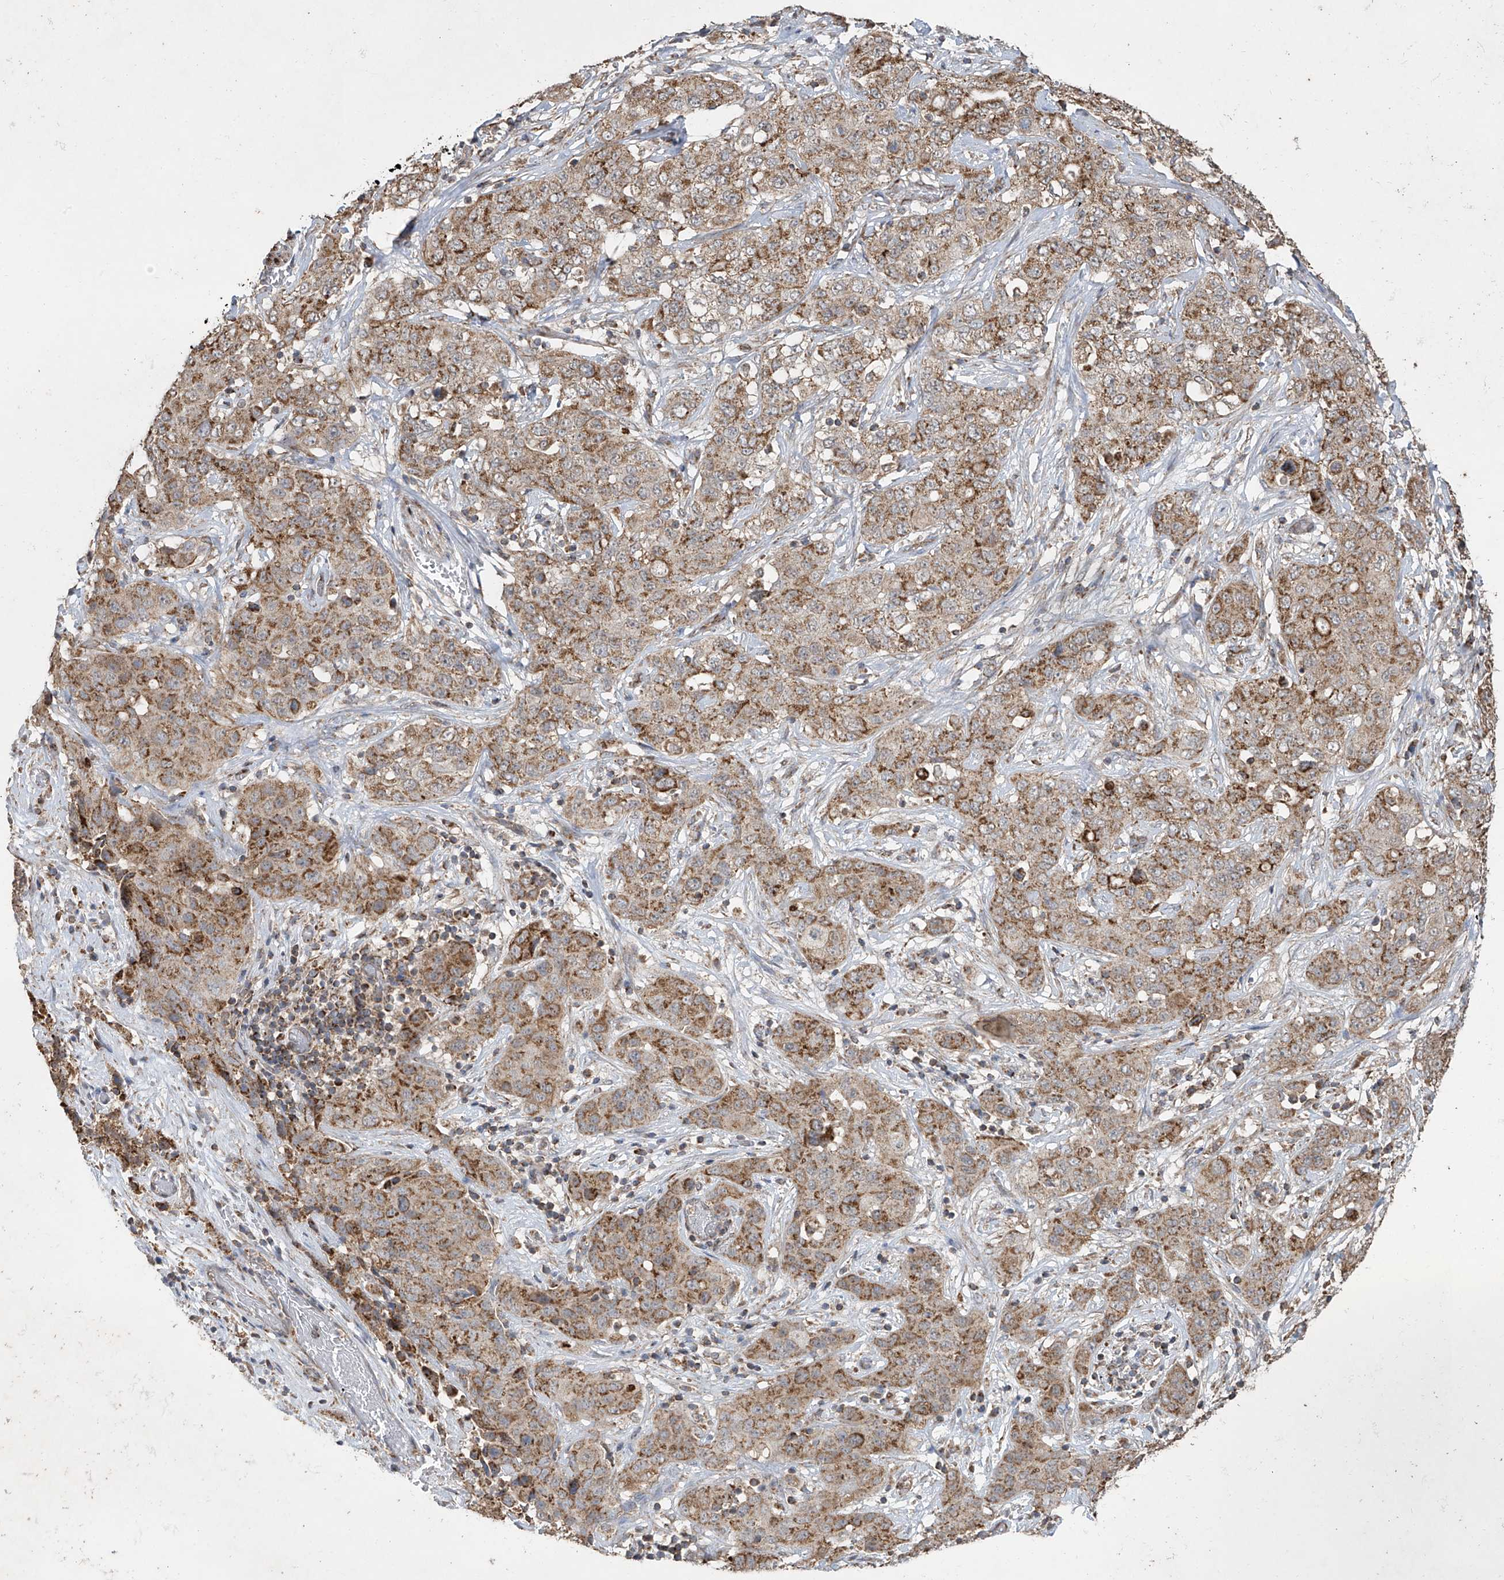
{"staining": {"intensity": "moderate", "quantity": ">75%", "location": "cytoplasmic/membranous"}, "tissue": "stomach cancer", "cell_type": "Tumor cells", "image_type": "cancer", "snomed": [{"axis": "morphology", "description": "Normal tissue, NOS"}, {"axis": "morphology", "description": "Adenocarcinoma, NOS"}, {"axis": "topography", "description": "Lymph node"}, {"axis": "topography", "description": "Stomach"}], "caption": "Immunohistochemistry histopathology image of human stomach cancer stained for a protein (brown), which shows medium levels of moderate cytoplasmic/membranous staining in approximately >75% of tumor cells.", "gene": "UQCC1", "patient": {"sex": "male", "age": 48}}